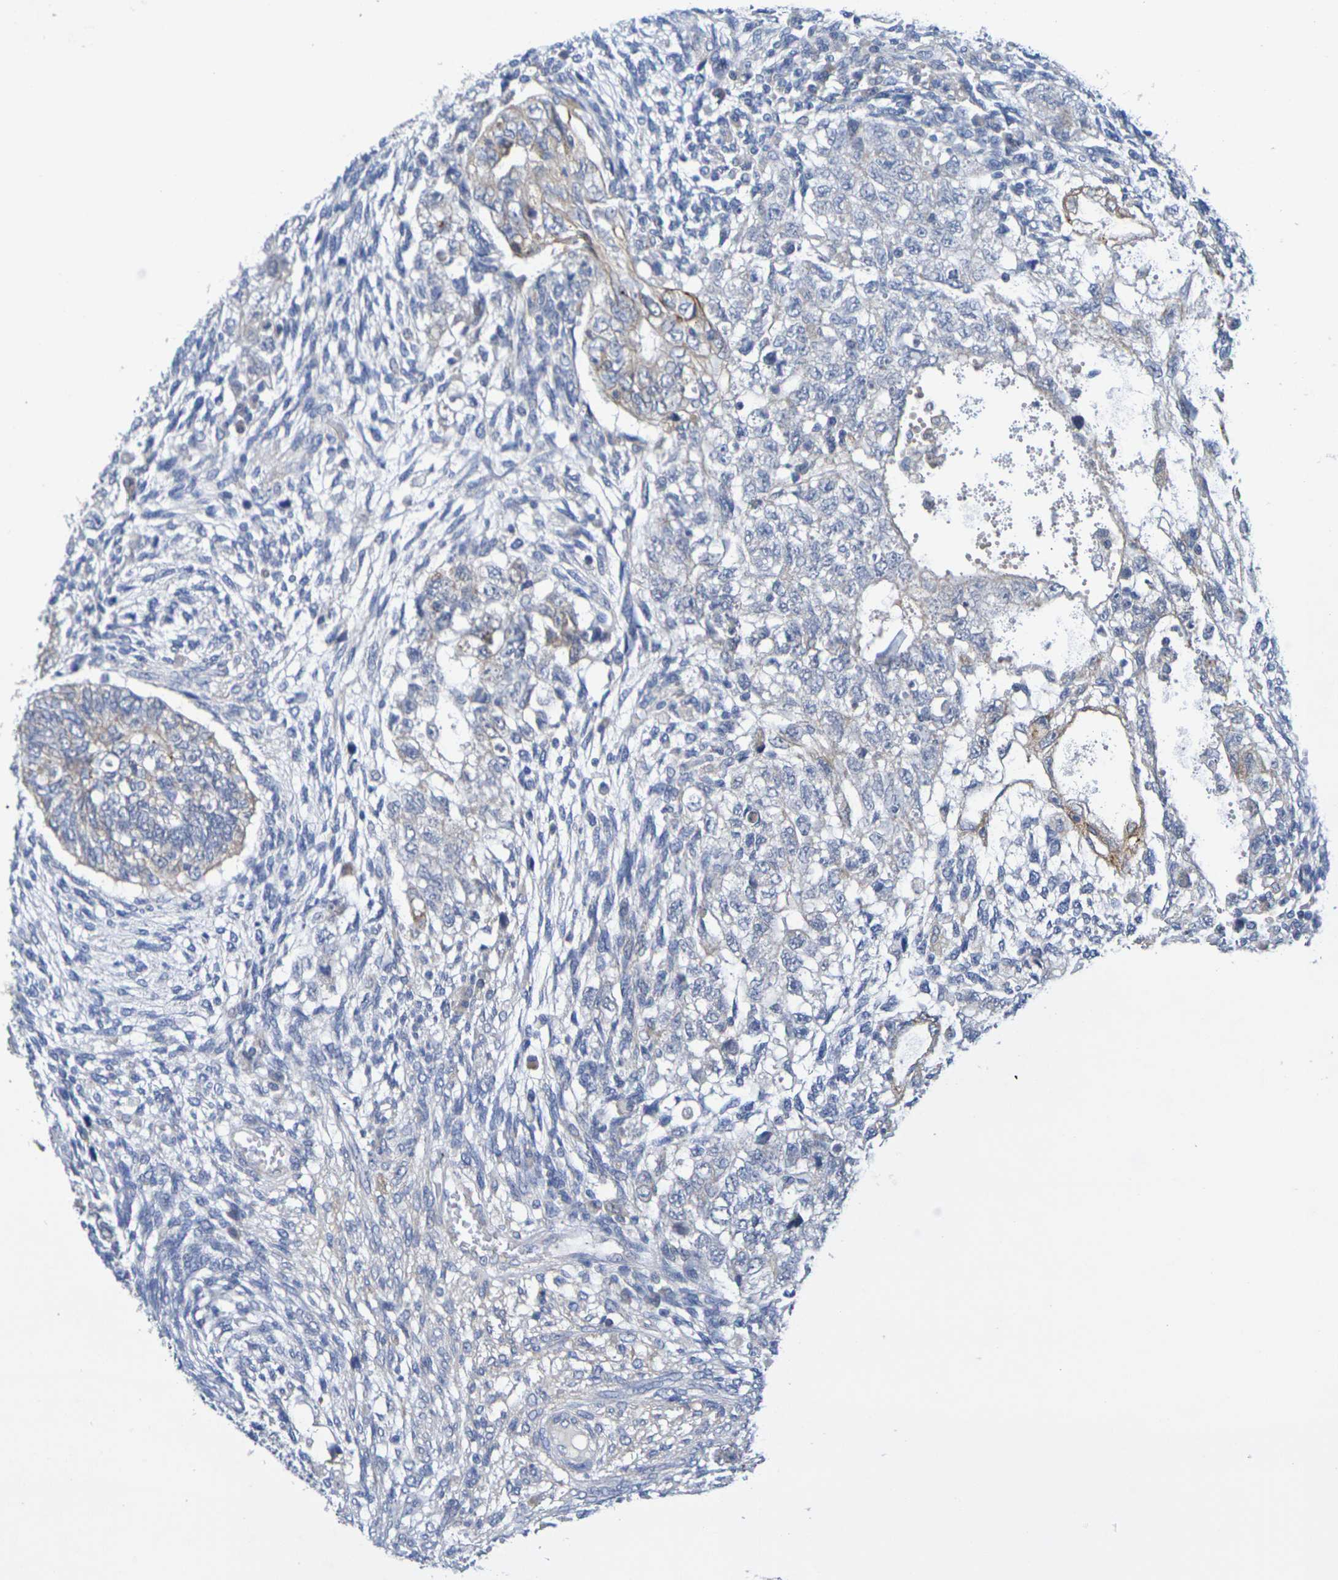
{"staining": {"intensity": "weak", "quantity": "<25%", "location": "cytoplasmic/membranous"}, "tissue": "testis cancer", "cell_type": "Tumor cells", "image_type": "cancer", "snomed": [{"axis": "morphology", "description": "Normal tissue, NOS"}, {"axis": "morphology", "description": "Carcinoma, Embryonal, NOS"}, {"axis": "topography", "description": "Testis"}], "caption": "DAB immunohistochemical staining of human testis cancer exhibits no significant staining in tumor cells.", "gene": "SDC4", "patient": {"sex": "male", "age": 36}}